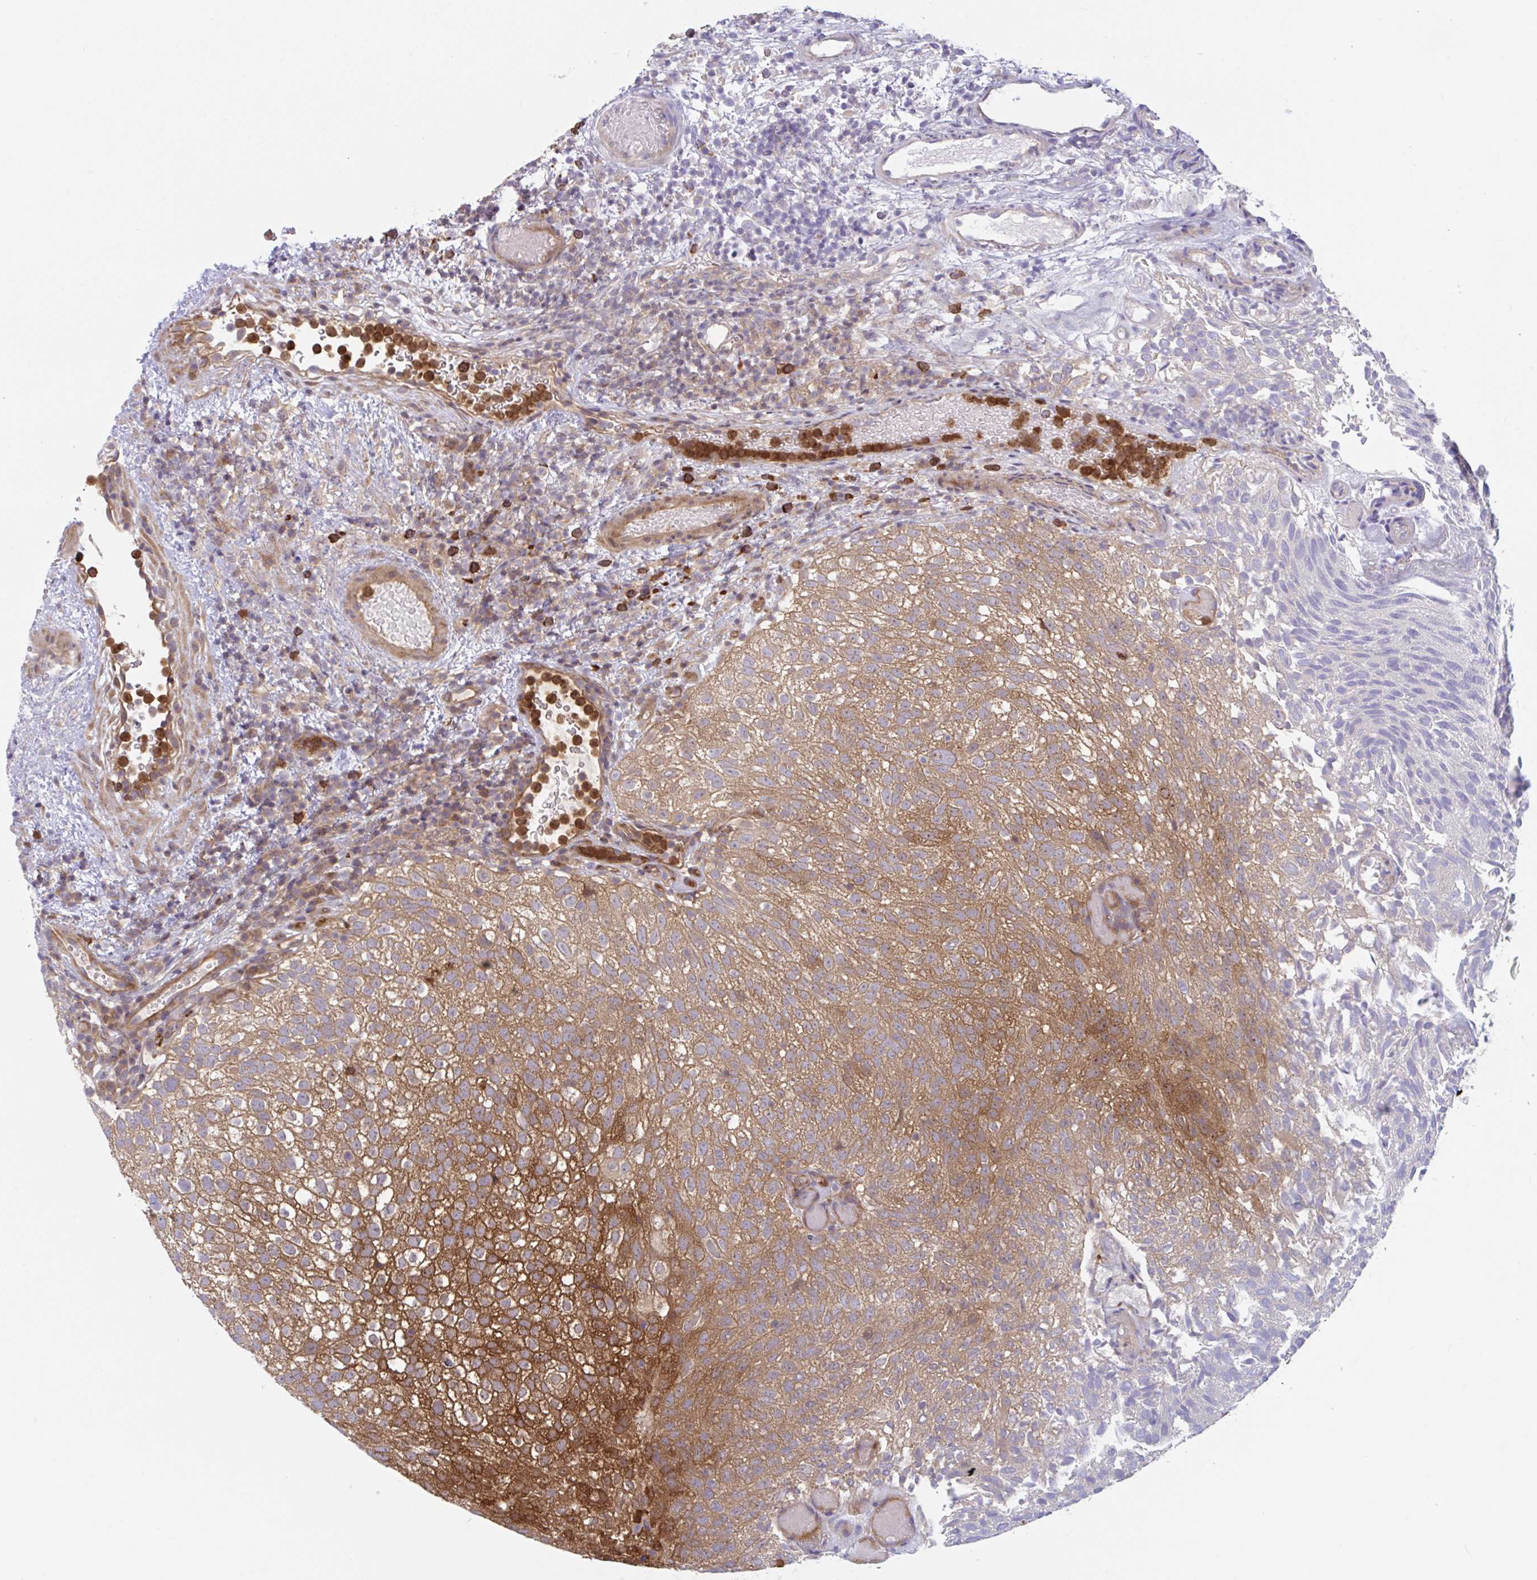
{"staining": {"intensity": "strong", "quantity": ">75%", "location": "cytoplasmic/membranous"}, "tissue": "urothelial cancer", "cell_type": "Tumor cells", "image_type": "cancer", "snomed": [{"axis": "morphology", "description": "Urothelial carcinoma, Low grade"}, {"axis": "topography", "description": "Urinary bladder"}], "caption": "Protein analysis of urothelial carcinoma (low-grade) tissue demonstrates strong cytoplasmic/membranous positivity in about >75% of tumor cells.", "gene": "LMNTD2", "patient": {"sex": "male", "age": 78}}